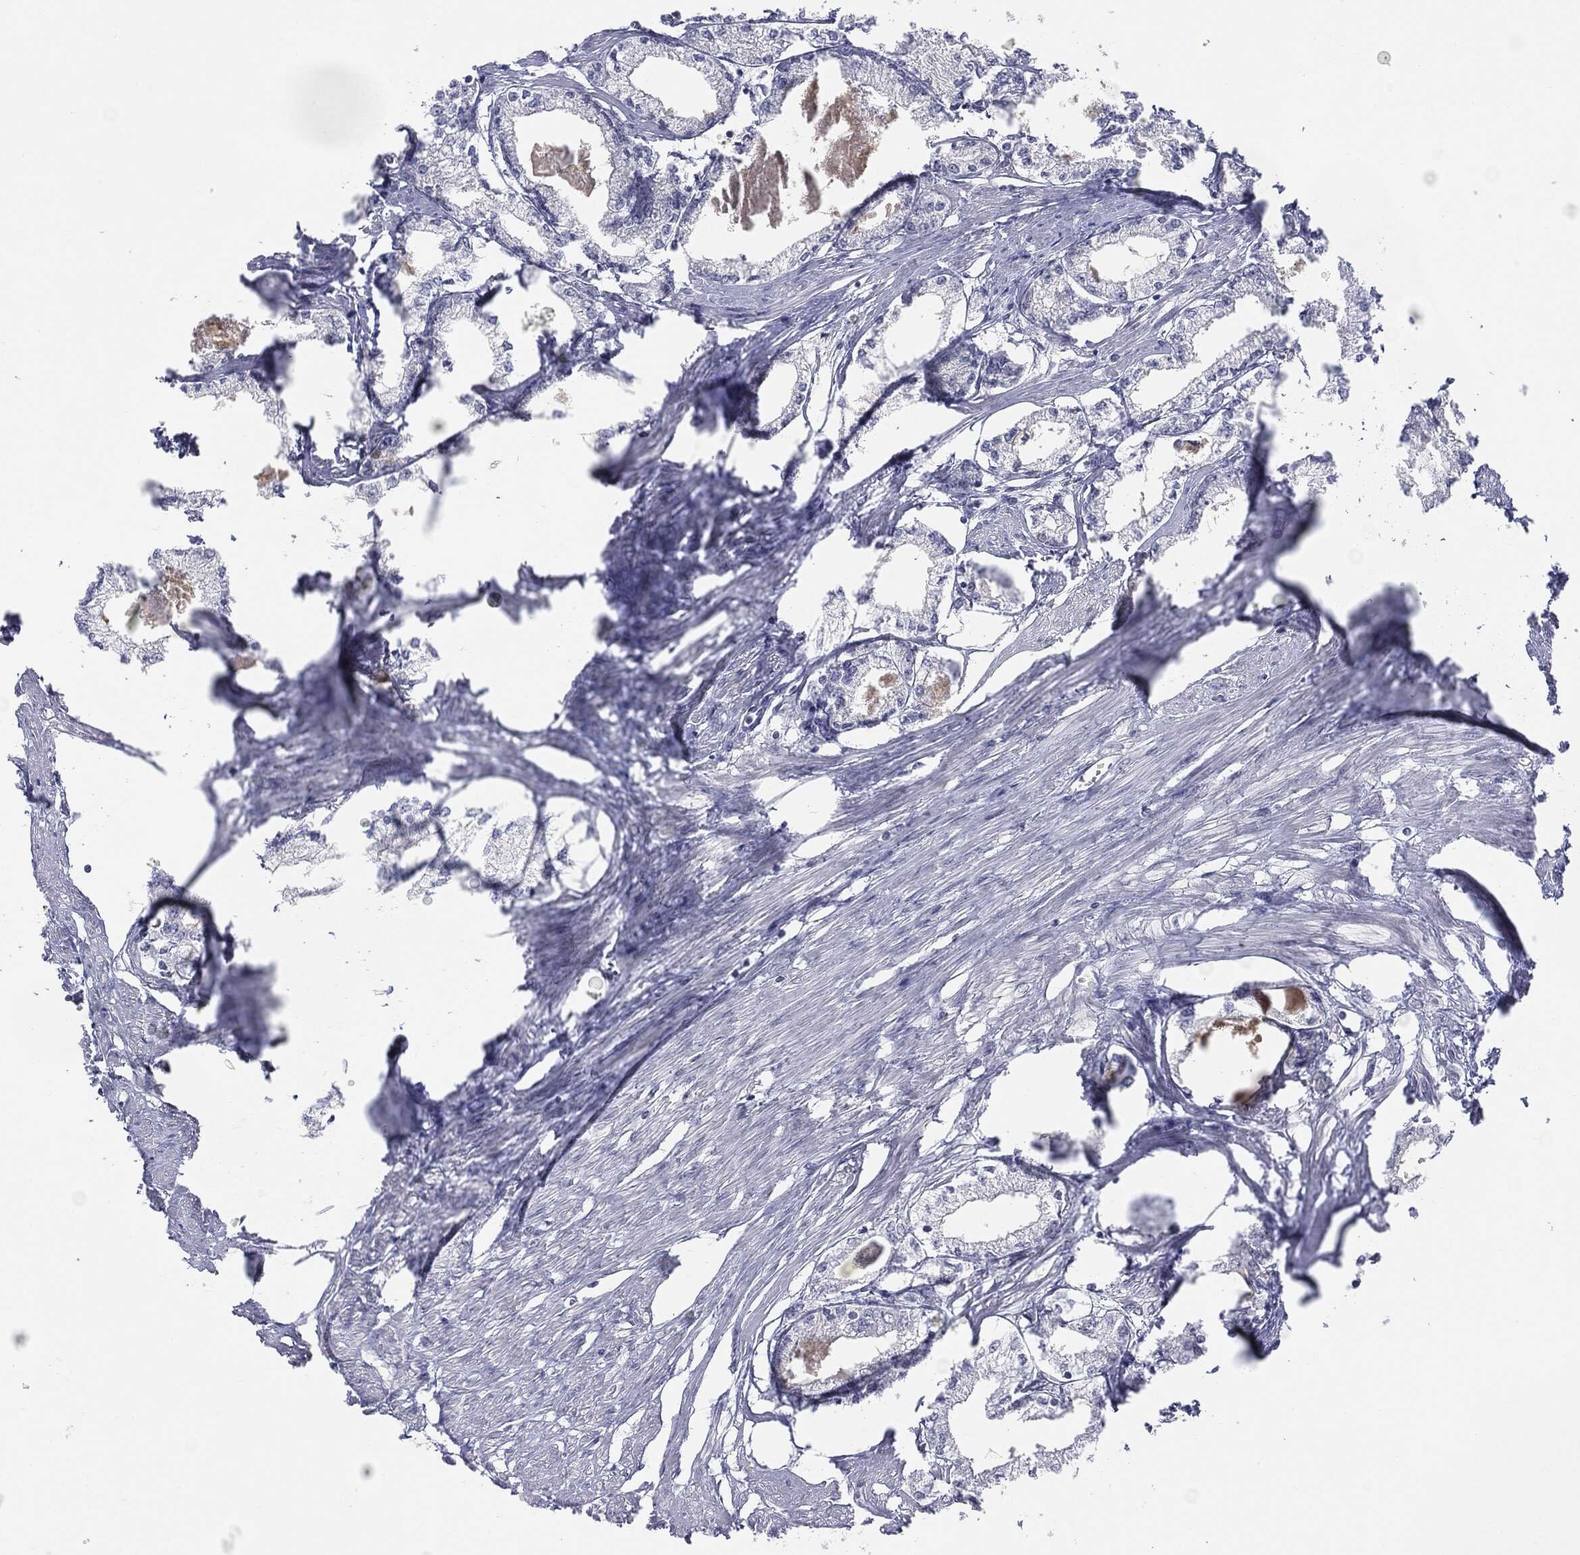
{"staining": {"intensity": "negative", "quantity": "none", "location": "none"}, "tissue": "prostate cancer", "cell_type": "Tumor cells", "image_type": "cancer", "snomed": [{"axis": "morphology", "description": "Adenocarcinoma, NOS"}, {"axis": "topography", "description": "Prostate"}], "caption": "Tumor cells are negative for protein expression in human adenocarcinoma (prostate).", "gene": "SLC5A5", "patient": {"sex": "male", "age": 56}}